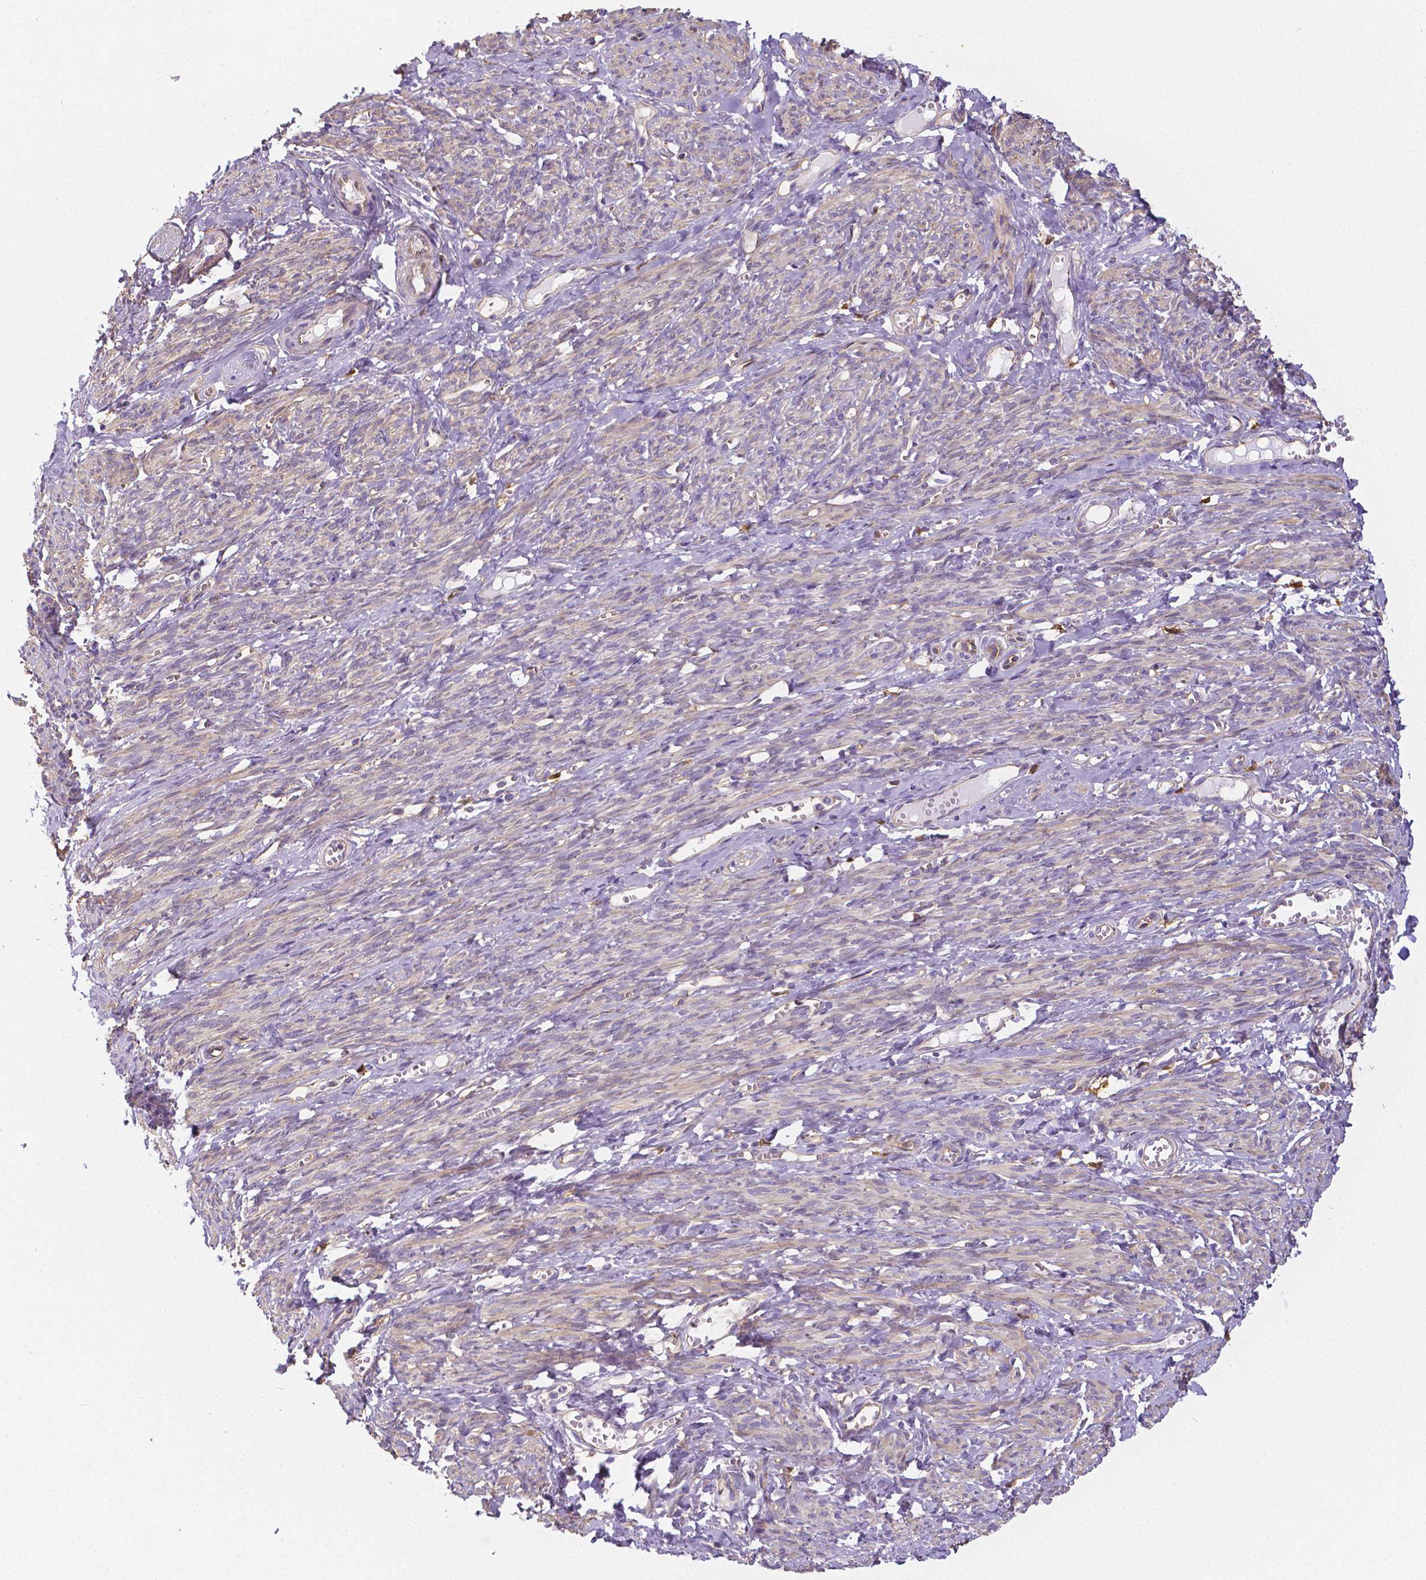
{"staining": {"intensity": "weak", "quantity": "<25%", "location": "cytoplasmic/membranous"}, "tissue": "smooth muscle", "cell_type": "Smooth muscle cells", "image_type": "normal", "snomed": [{"axis": "morphology", "description": "Normal tissue, NOS"}, {"axis": "topography", "description": "Smooth muscle"}], "caption": "Unremarkable smooth muscle was stained to show a protein in brown. There is no significant positivity in smooth muscle cells. (Brightfield microscopy of DAB (3,3'-diaminobenzidine) IHC at high magnification).", "gene": "CRMP1", "patient": {"sex": "female", "age": 65}}